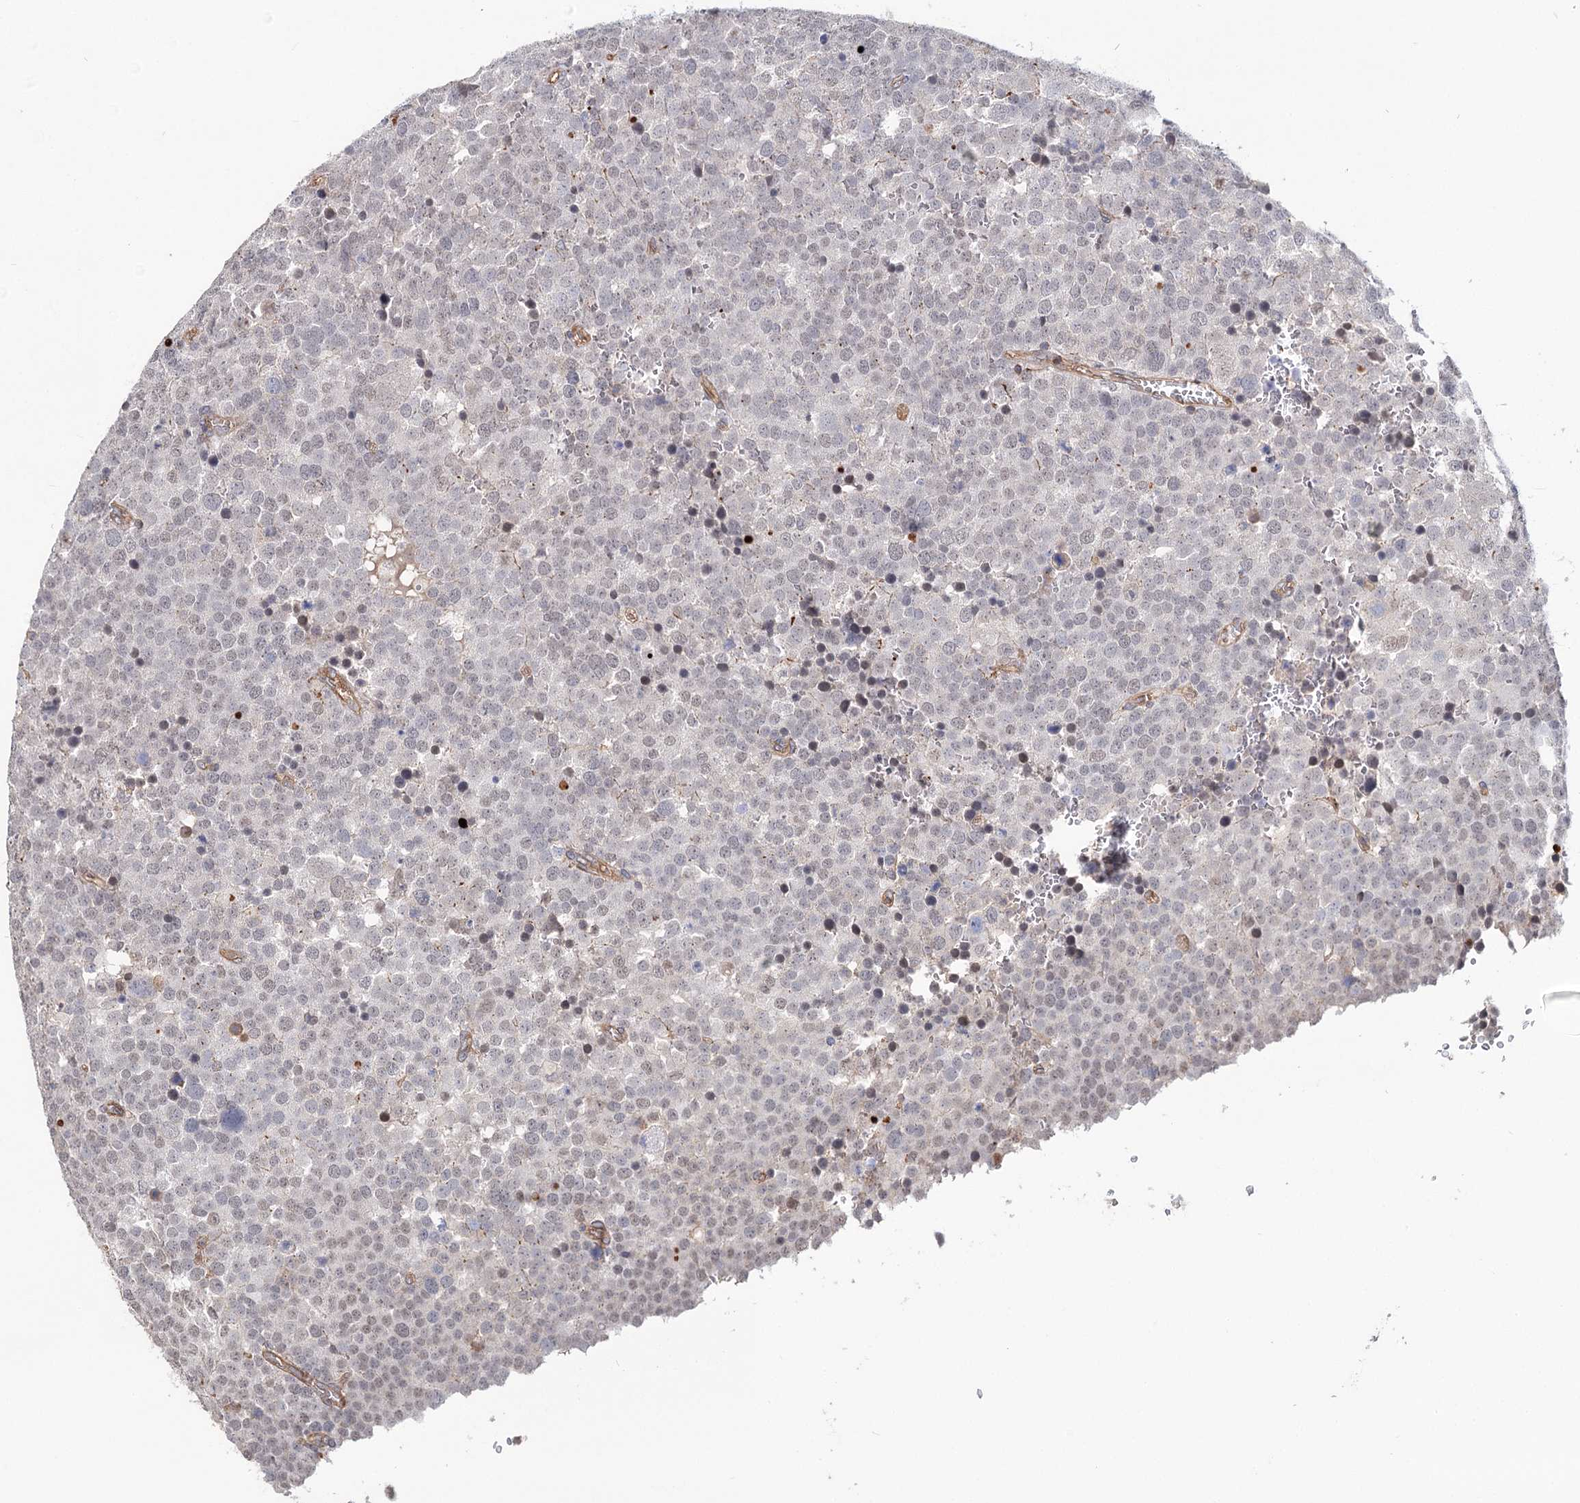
{"staining": {"intensity": "negative", "quantity": "none", "location": "none"}, "tissue": "testis cancer", "cell_type": "Tumor cells", "image_type": "cancer", "snomed": [{"axis": "morphology", "description": "Seminoma, NOS"}, {"axis": "topography", "description": "Testis"}], "caption": "A photomicrograph of human seminoma (testis) is negative for staining in tumor cells.", "gene": "TMEM218", "patient": {"sex": "male", "age": 71}}